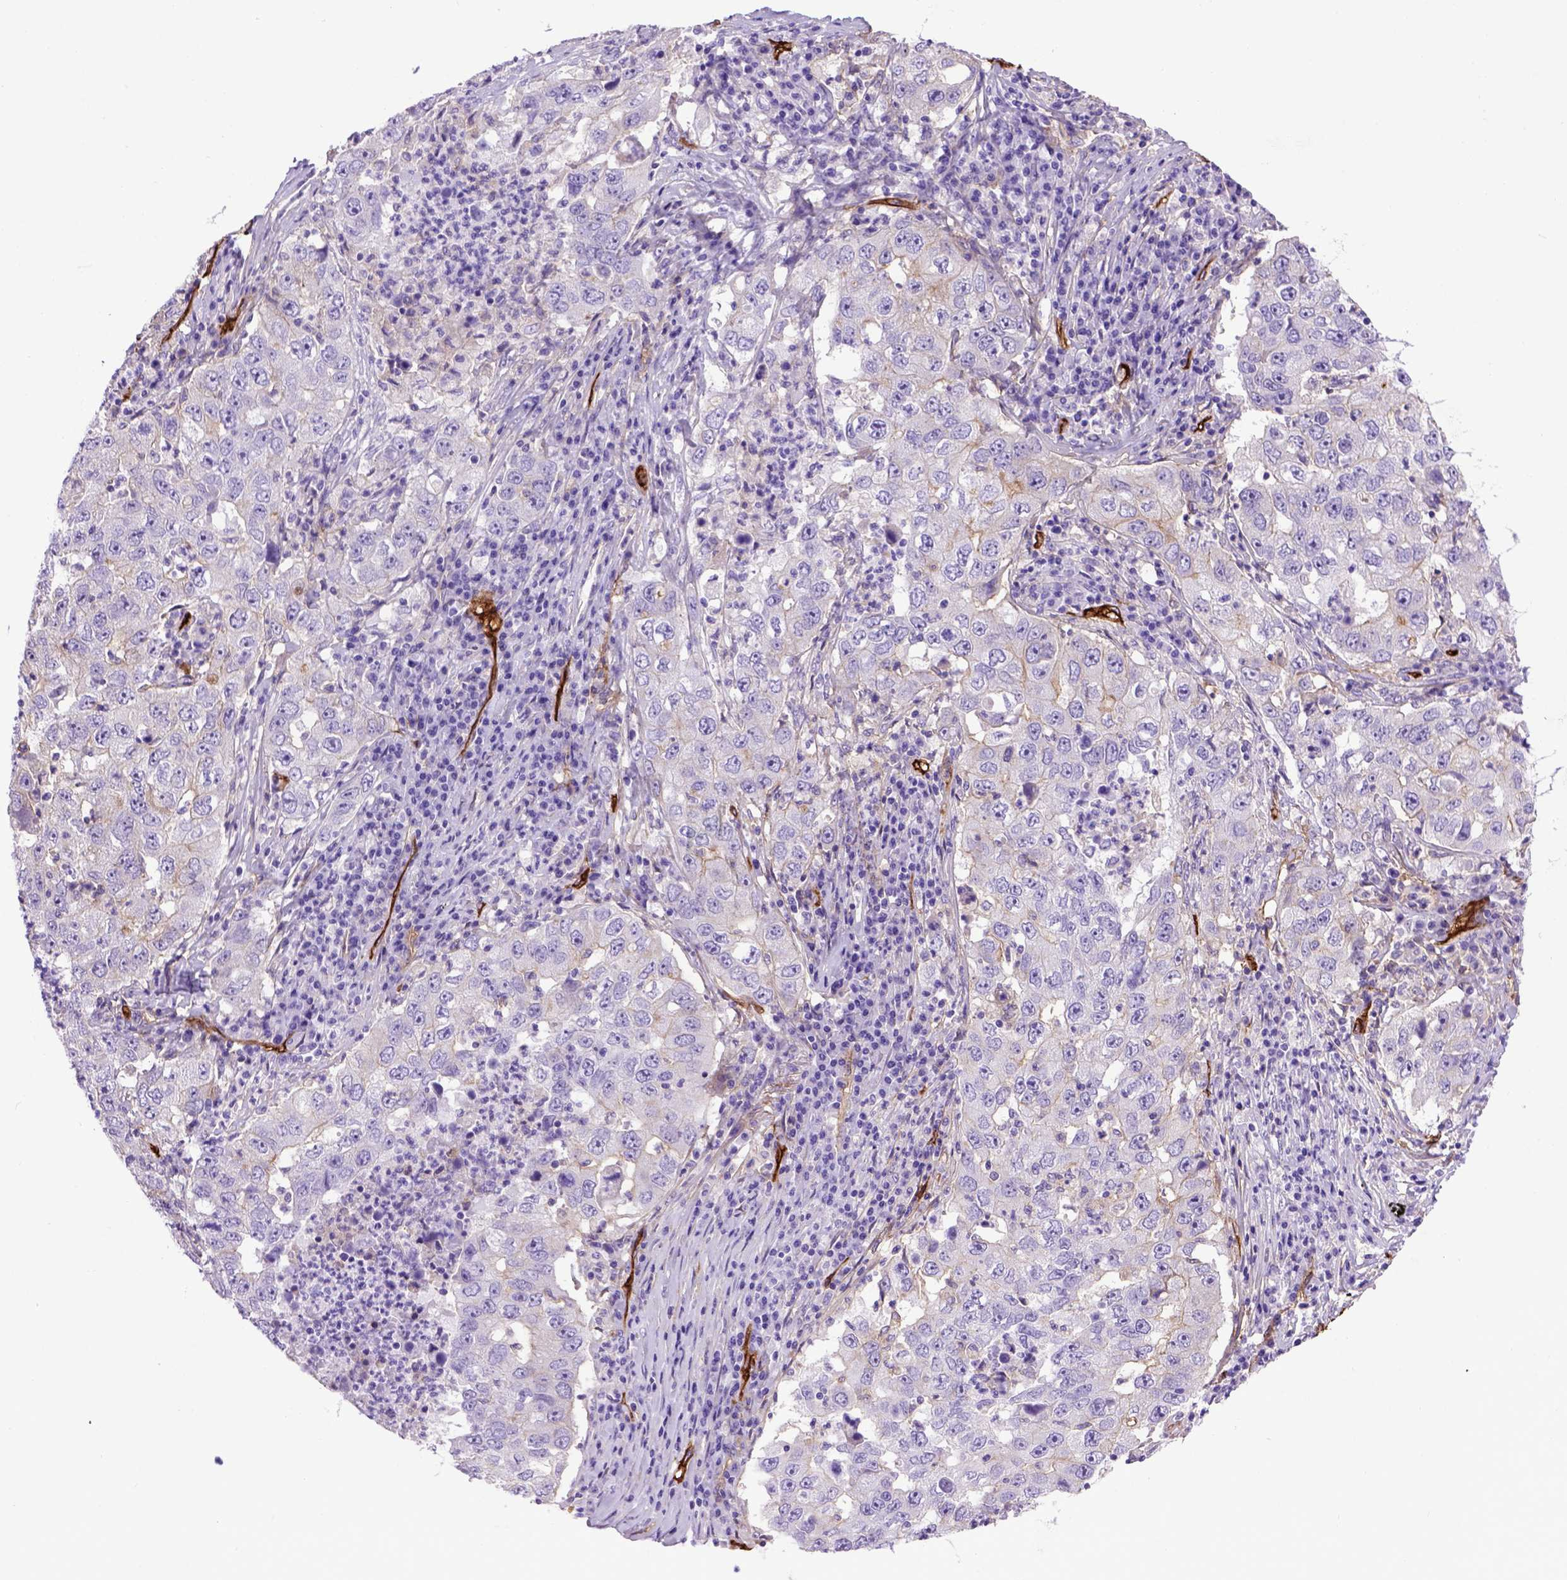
{"staining": {"intensity": "negative", "quantity": "none", "location": "none"}, "tissue": "lung cancer", "cell_type": "Tumor cells", "image_type": "cancer", "snomed": [{"axis": "morphology", "description": "Adenocarcinoma, NOS"}, {"axis": "topography", "description": "Lung"}], "caption": "Immunohistochemical staining of lung cancer reveals no significant expression in tumor cells. (Immunohistochemistry (ihc), brightfield microscopy, high magnification).", "gene": "ENG", "patient": {"sex": "male", "age": 73}}